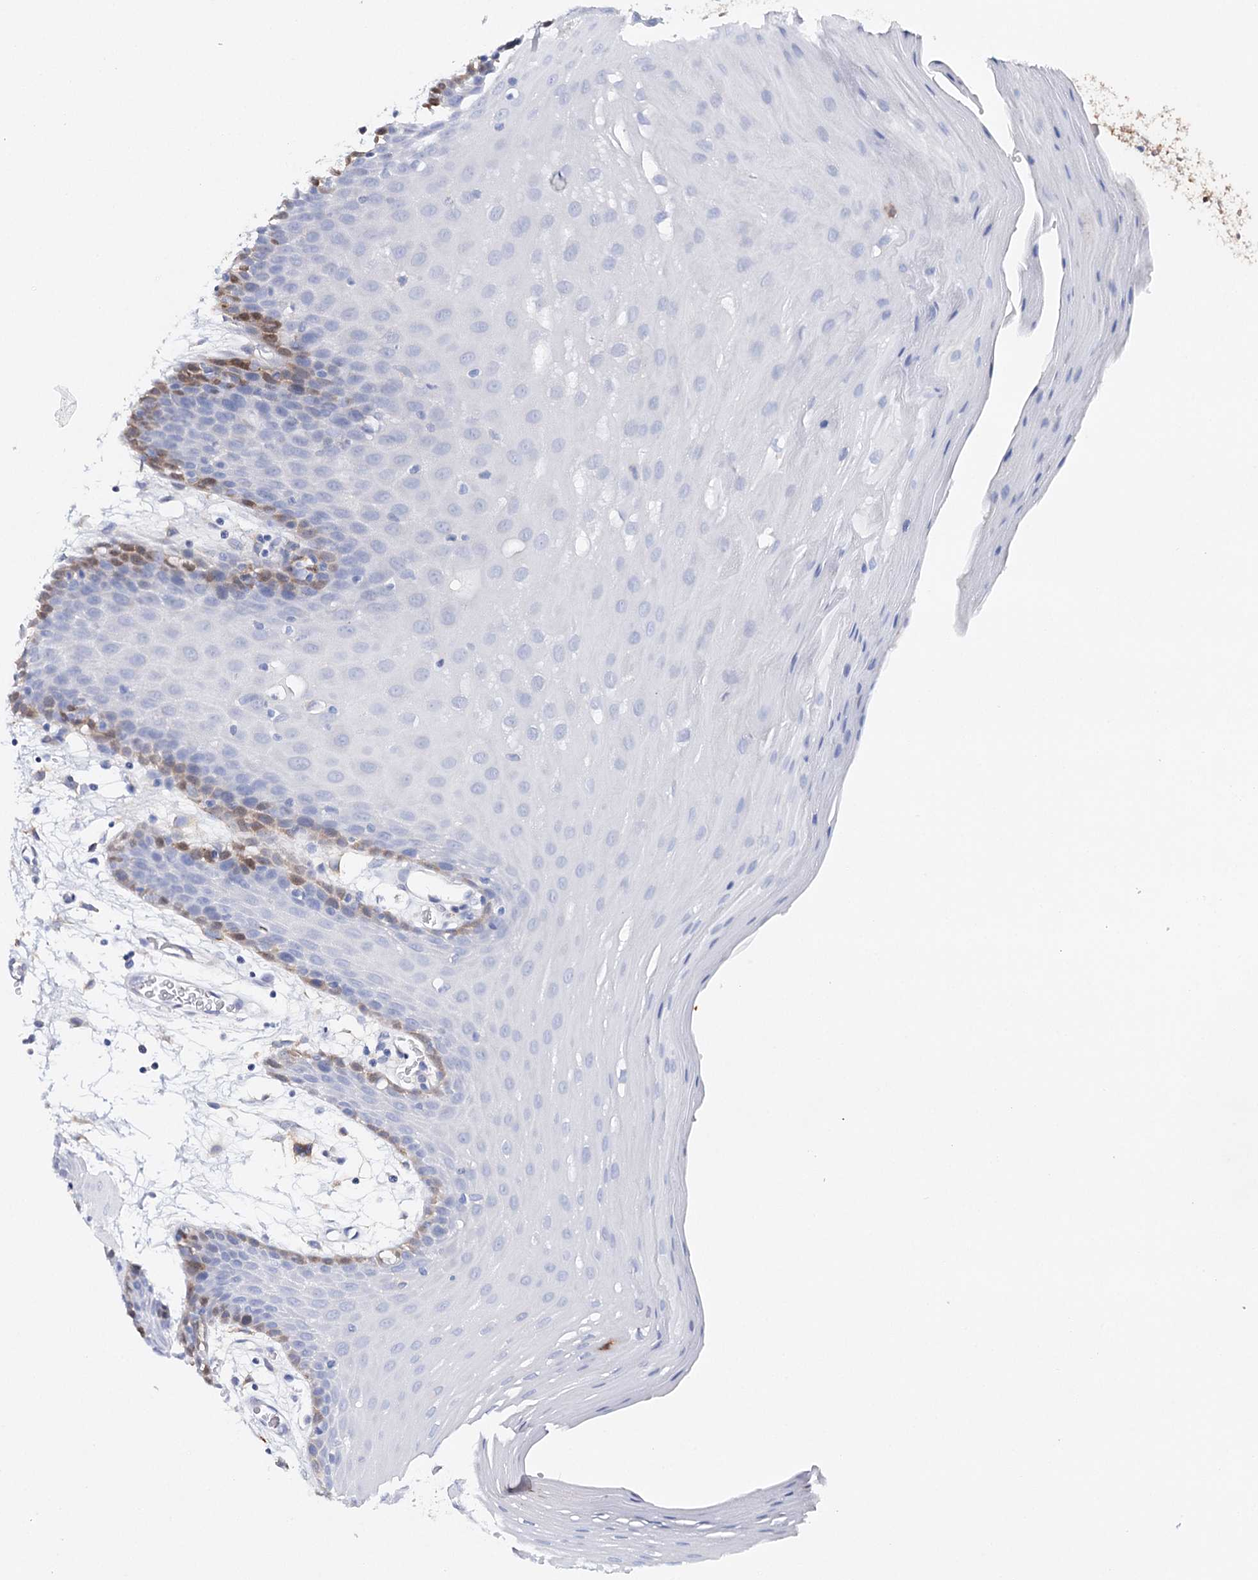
{"staining": {"intensity": "moderate", "quantity": "<25%", "location": "cytoplasmic/membranous,nuclear"}, "tissue": "oral mucosa", "cell_type": "Squamous epithelial cells", "image_type": "normal", "snomed": [{"axis": "morphology", "description": "Normal tissue, NOS"}, {"axis": "topography", "description": "Skeletal muscle"}, {"axis": "topography", "description": "Oral tissue"}, {"axis": "topography", "description": "Salivary gland"}, {"axis": "topography", "description": "Peripheral nerve tissue"}], "caption": "DAB immunohistochemical staining of unremarkable human oral mucosa reveals moderate cytoplasmic/membranous,nuclear protein positivity in approximately <25% of squamous epithelial cells.", "gene": "CFAP46", "patient": {"sex": "male", "age": 54}}